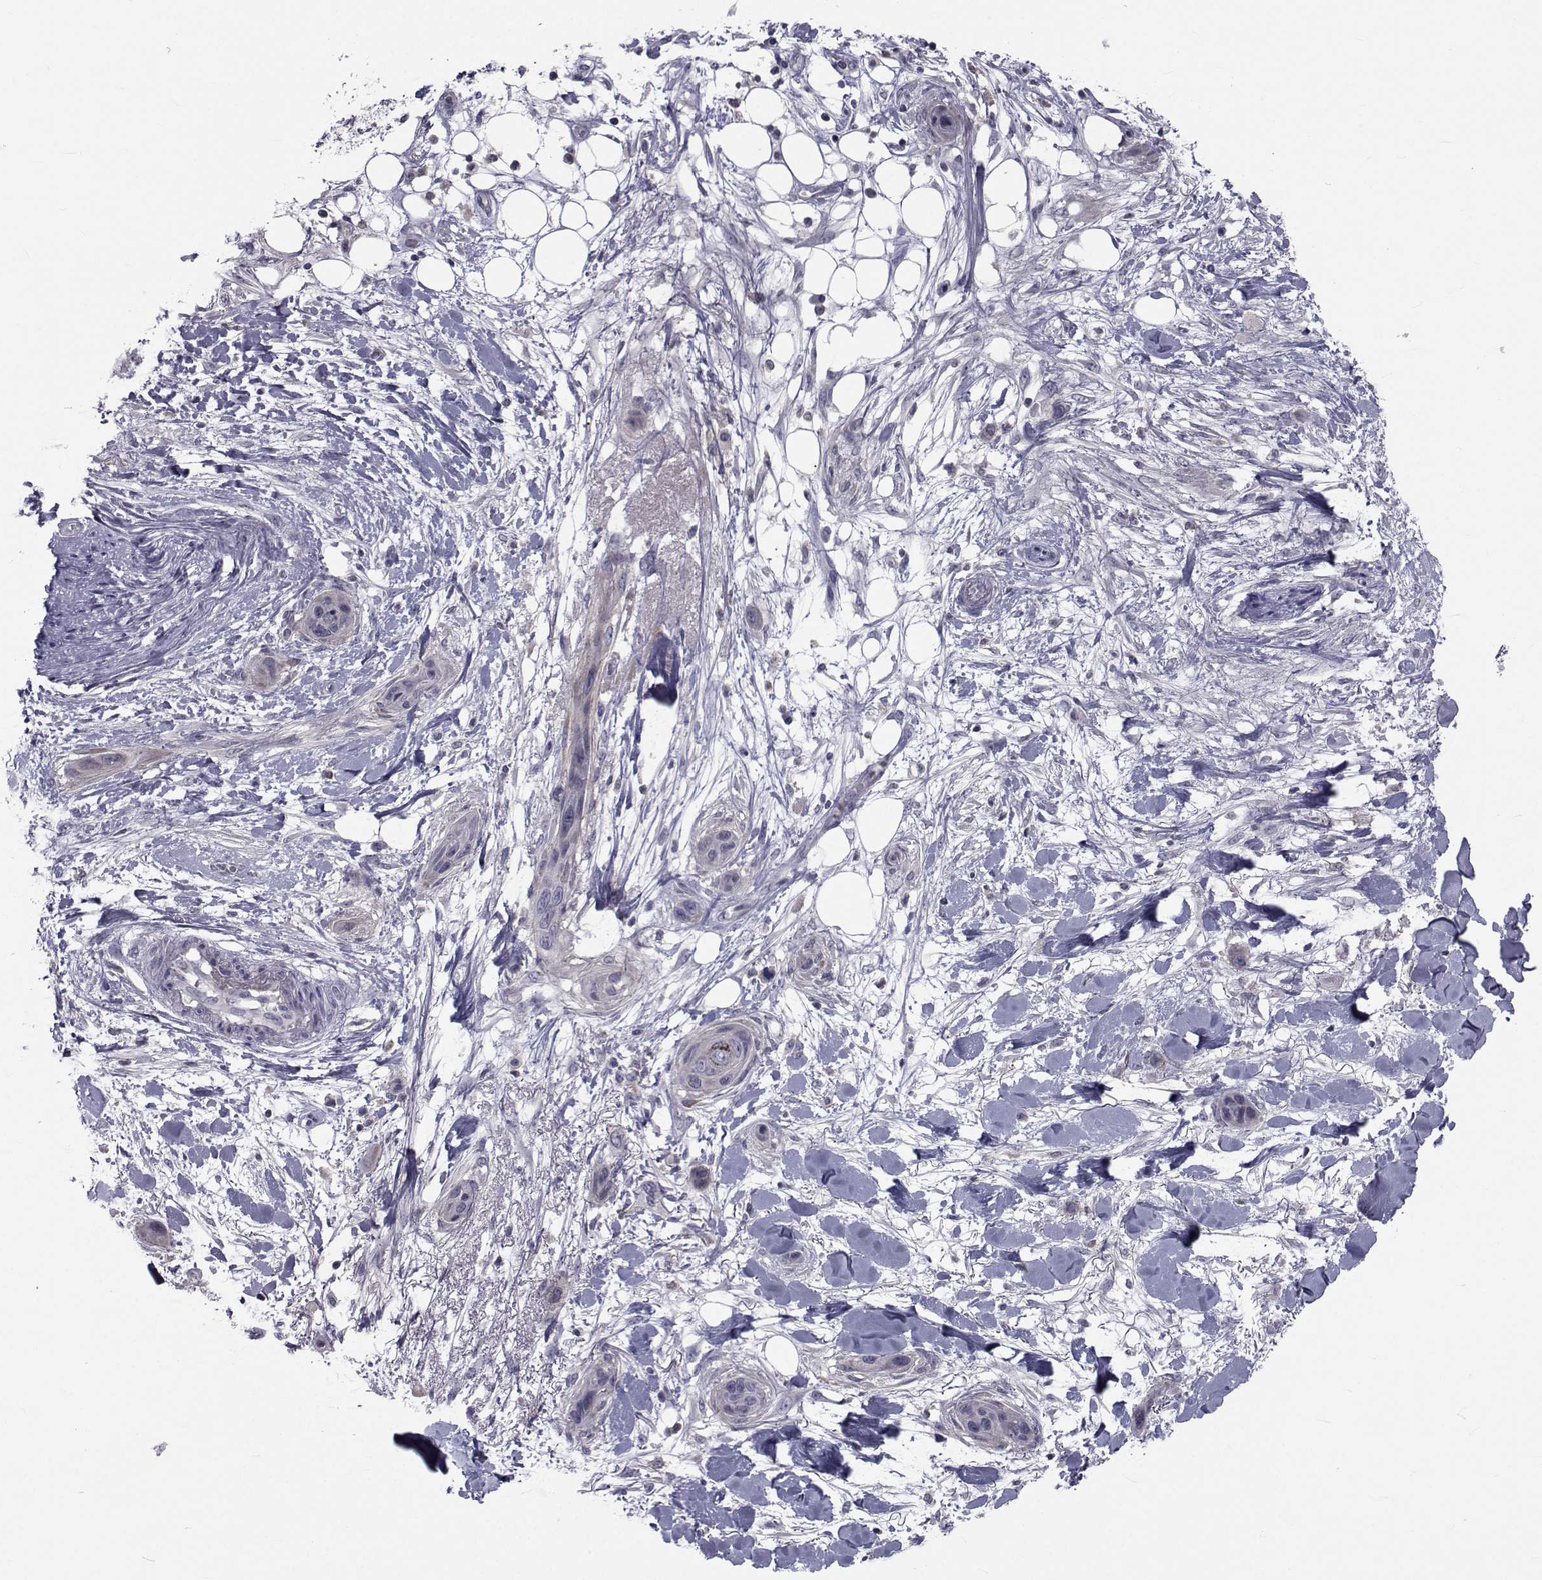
{"staining": {"intensity": "negative", "quantity": "none", "location": "none"}, "tissue": "skin cancer", "cell_type": "Tumor cells", "image_type": "cancer", "snomed": [{"axis": "morphology", "description": "Squamous cell carcinoma, NOS"}, {"axis": "topography", "description": "Skin"}], "caption": "Immunohistochemical staining of skin squamous cell carcinoma shows no significant staining in tumor cells.", "gene": "SLC30A10", "patient": {"sex": "male", "age": 79}}